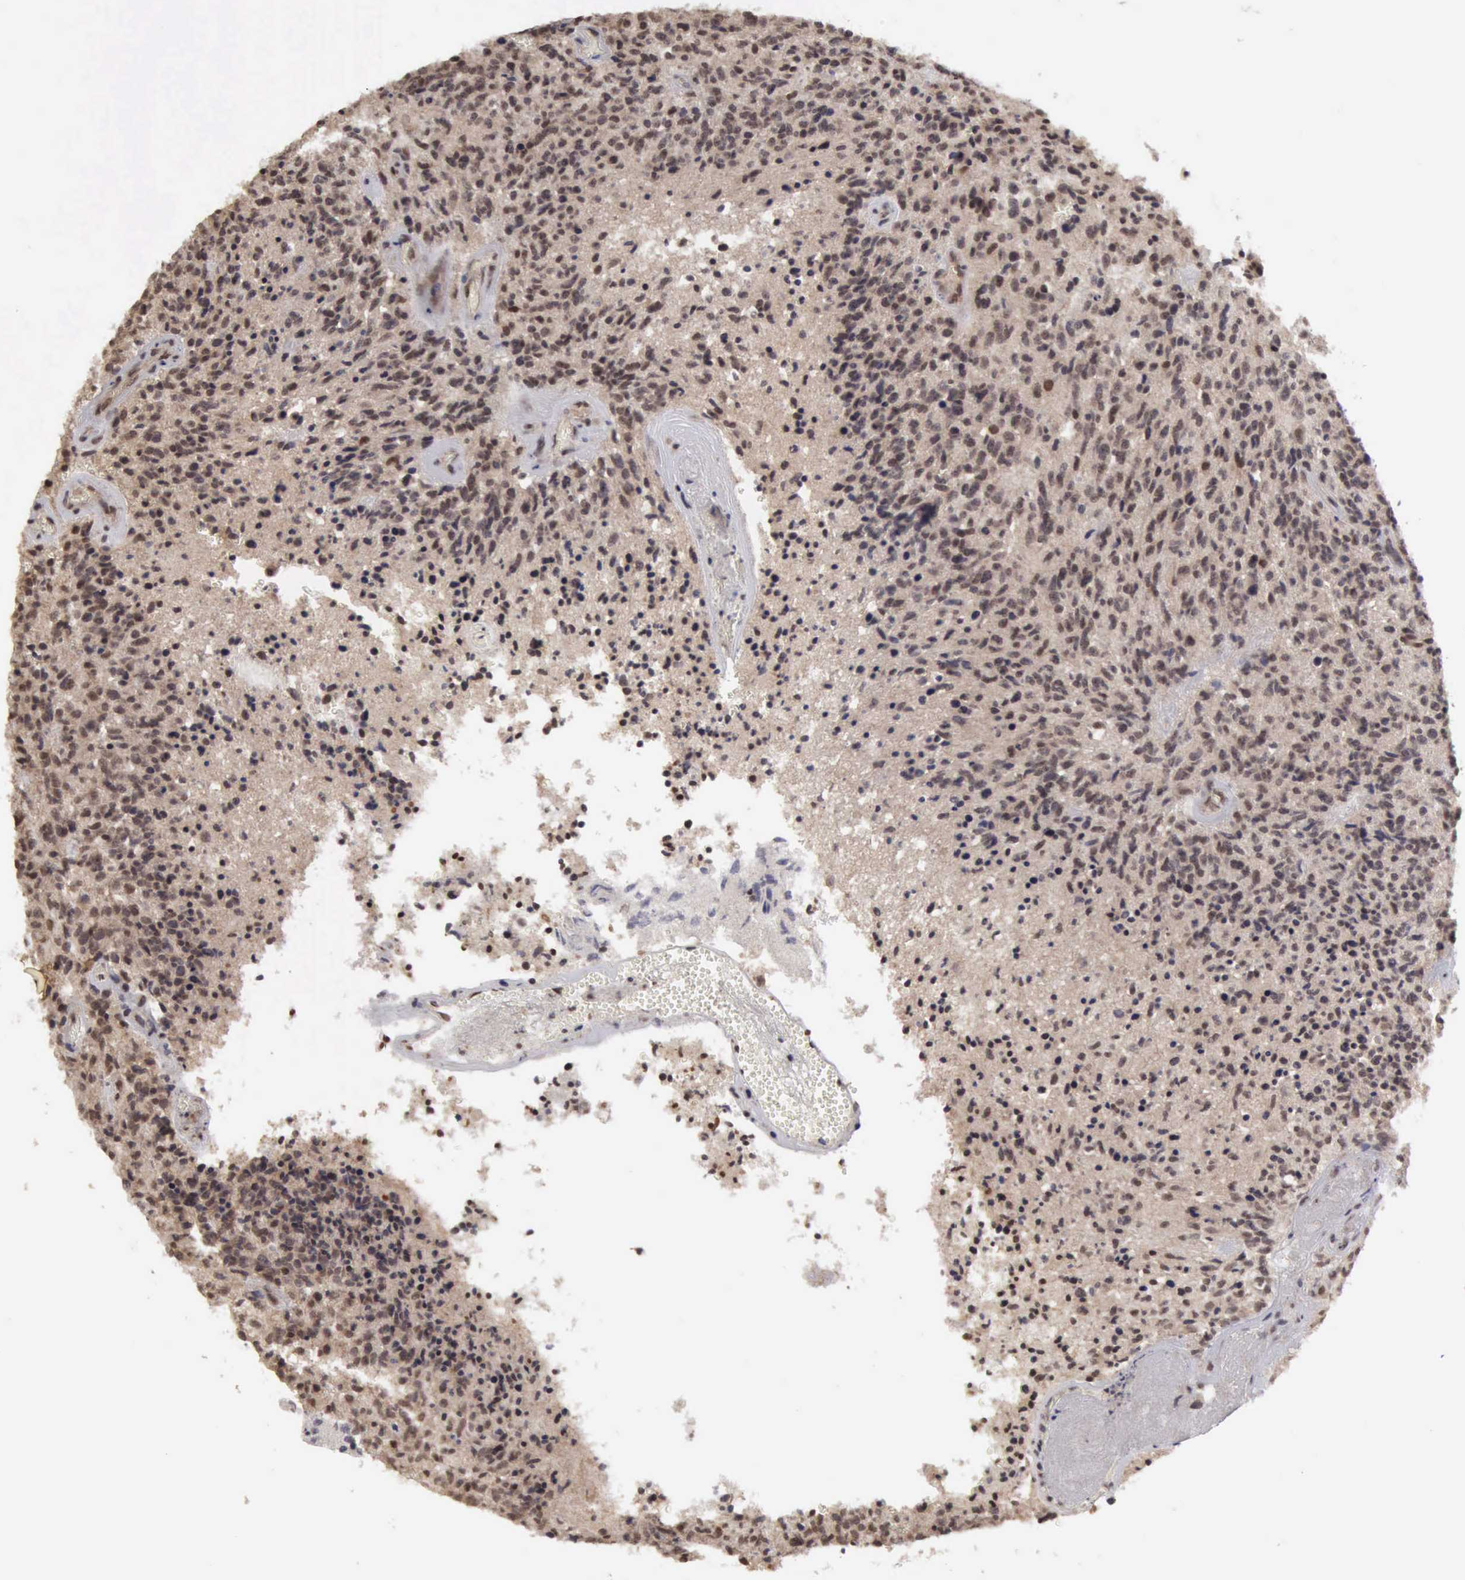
{"staining": {"intensity": "weak", "quantity": "25%-75%", "location": "nuclear"}, "tissue": "glioma", "cell_type": "Tumor cells", "image_type": "cancer", "snomed": [{"axis": "morphology", "description": "Glioma, malignant, High grade"}, {"axis": "topography", "description": "Brain"}], "caption": "DAB immunohistochemical staining of human malignant glioma (high-grade) shows weak nuclear protein positivity in approximately 25%-75% of tumor cells. The protein is shown in brown color, while the nuclei are stained blue.", "gene": "CDKN2A", "patient": {"sex": "male", "age": 36}}